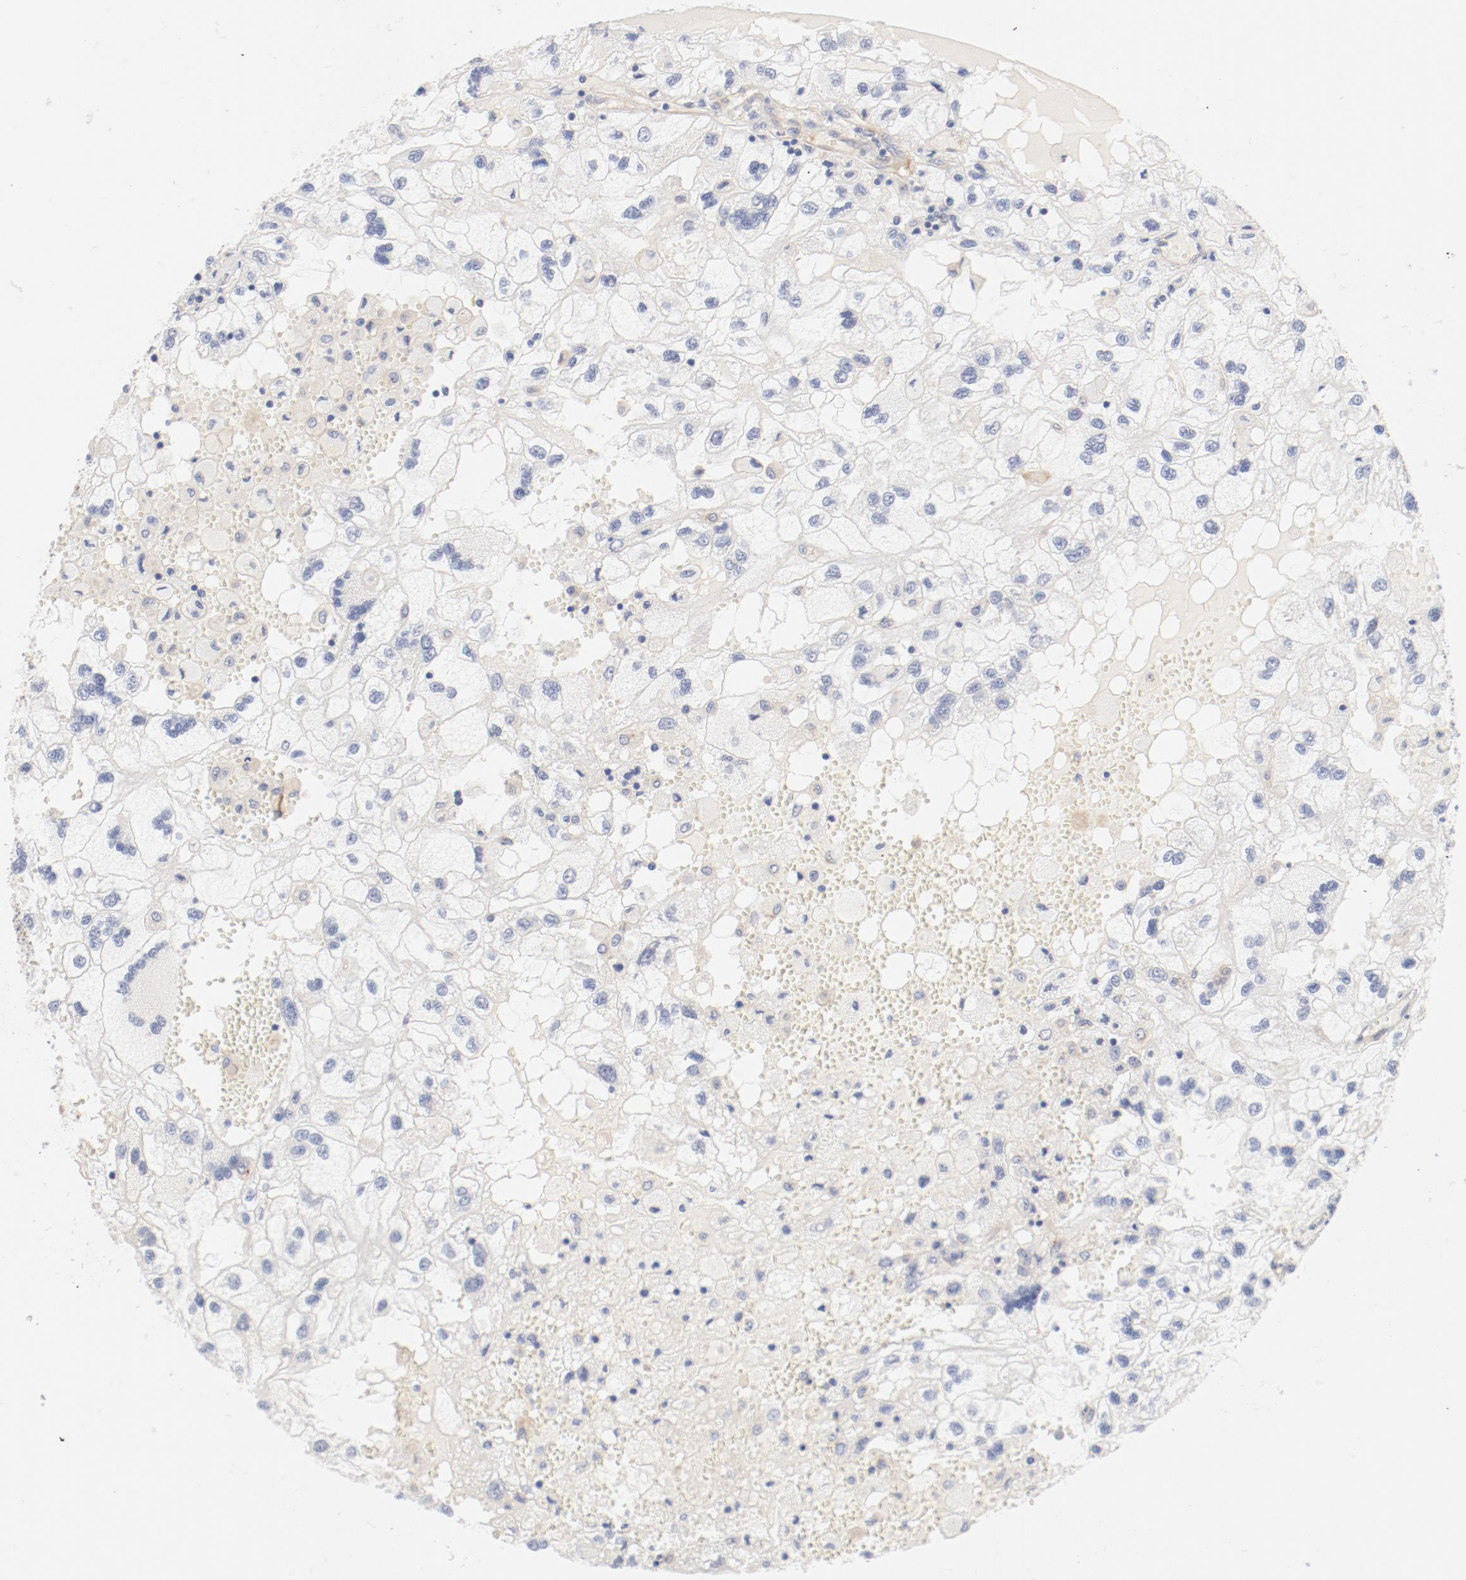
{"staining": {"intensity": "negative", "quantity": "none", "location": "none"}, "tissue": "renal cancer", "cell_type": "Tumor cells", "image_type": "cancer", "snomed": [{"axis": "morphology", "description": "Normal tissue, NOS"}, {"axis": "morphology", "description": "Adenocarcinoma, NOS"}, {"axis": "topography", "description": "Kidney"}], "caption": "Renal adenocarcinoma stained for a protein using IHC exhibits no expression tumor cells.", "gene": "DYNC1H1", "patient": {"sex": "male", "age": 71}}